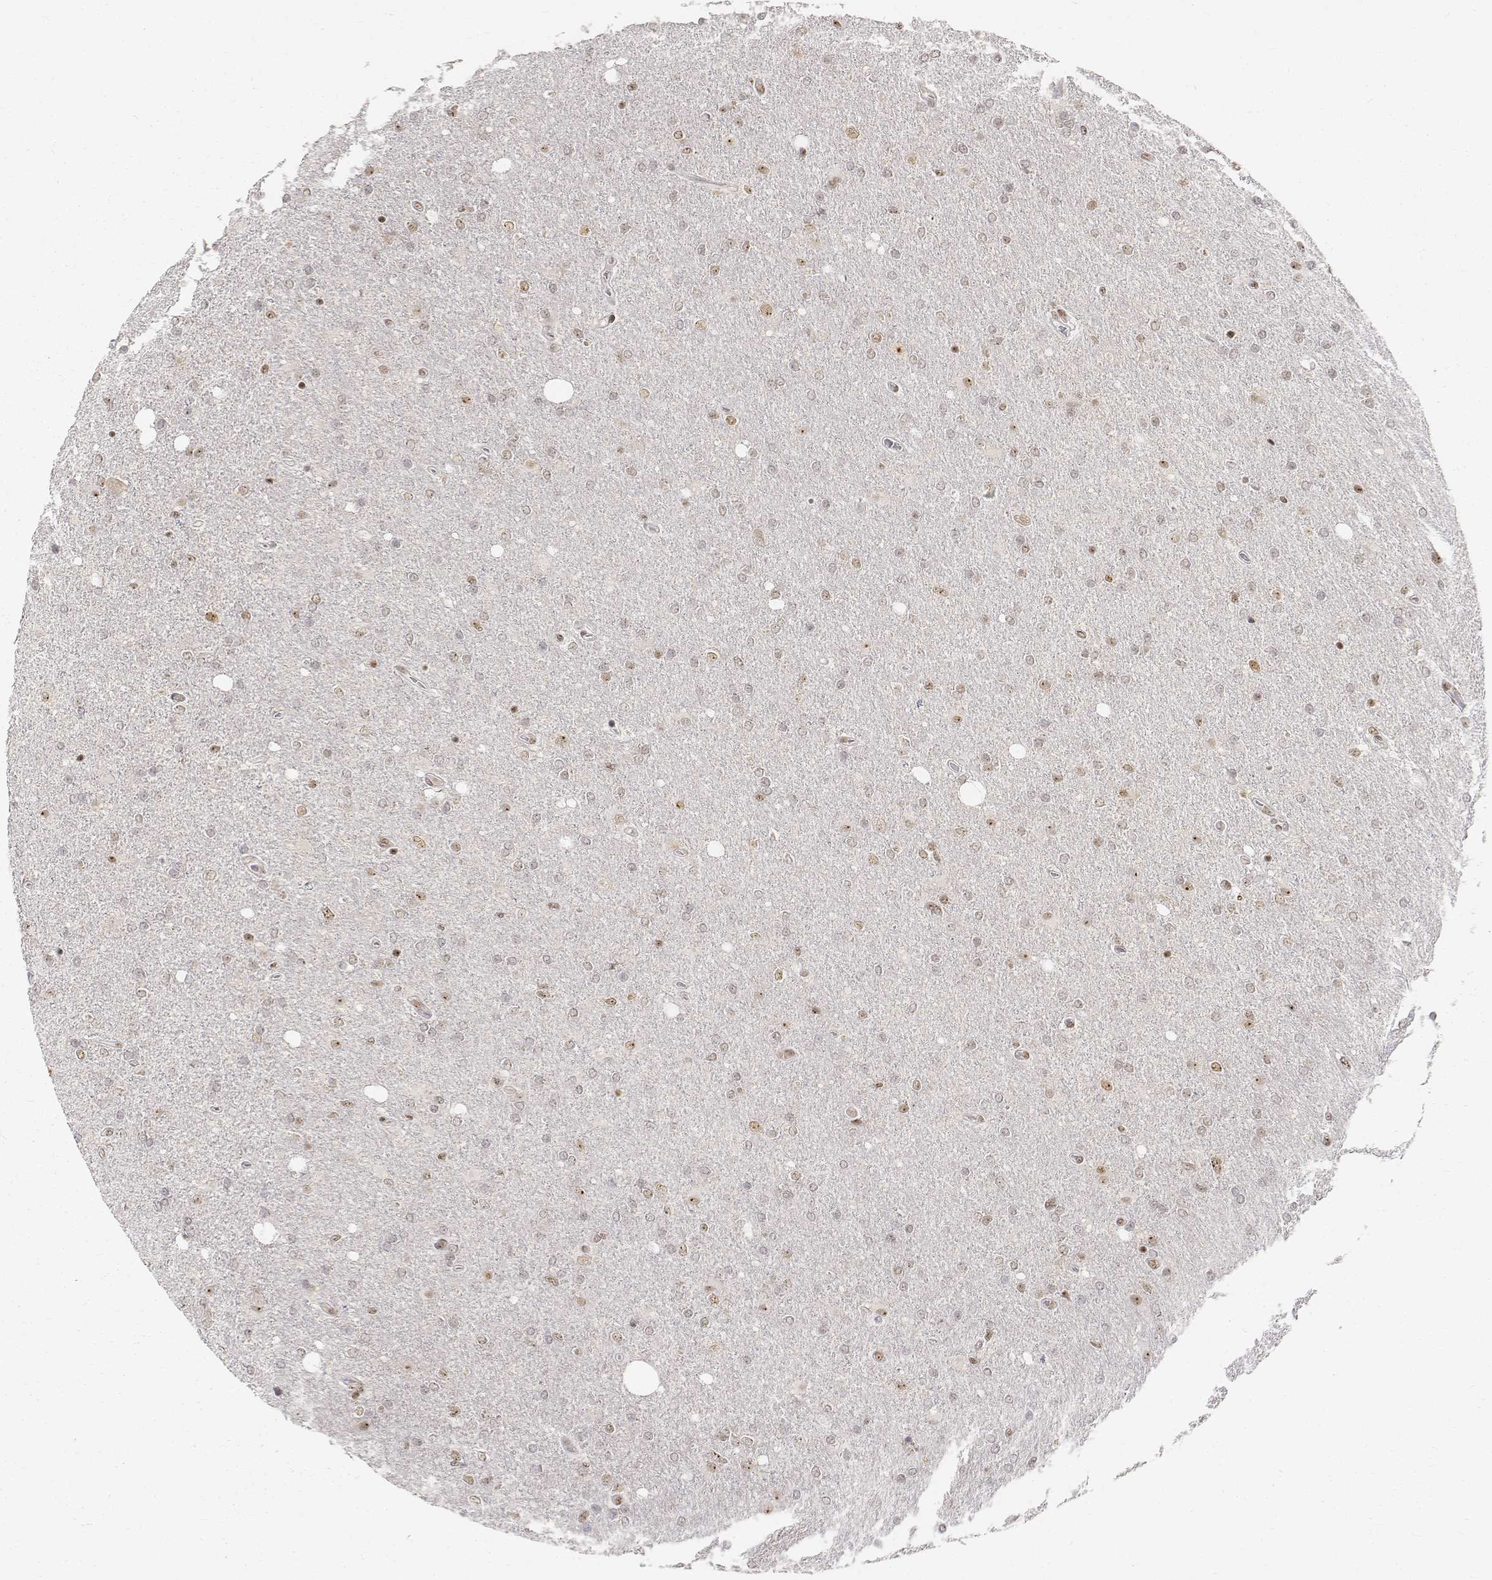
{"staining": {"intensity": "weak", "quantity": ">75%", "location": "nuclear"}, "tissue": "glioma", "cell_type": "Tumor cells", "image_type": "cancer", "snomed": [{"axis": "morphology", "description": "Glioma, malignant, High grade"}, {"axis": "topography", "description": "Cerebral cortex"}], "caption": "Immunohistochemical staining of malignant glioma (high-grade) exhibits low levels of weak nuclear protein positivity in about >75% of tumor cells. The staining was performed using DAB, with brown indicating positive protein expression. Nuclei are stained blue with hematoxylin.", "gene": "PHF6", "patient": {"sex": "male", "age": 70}}